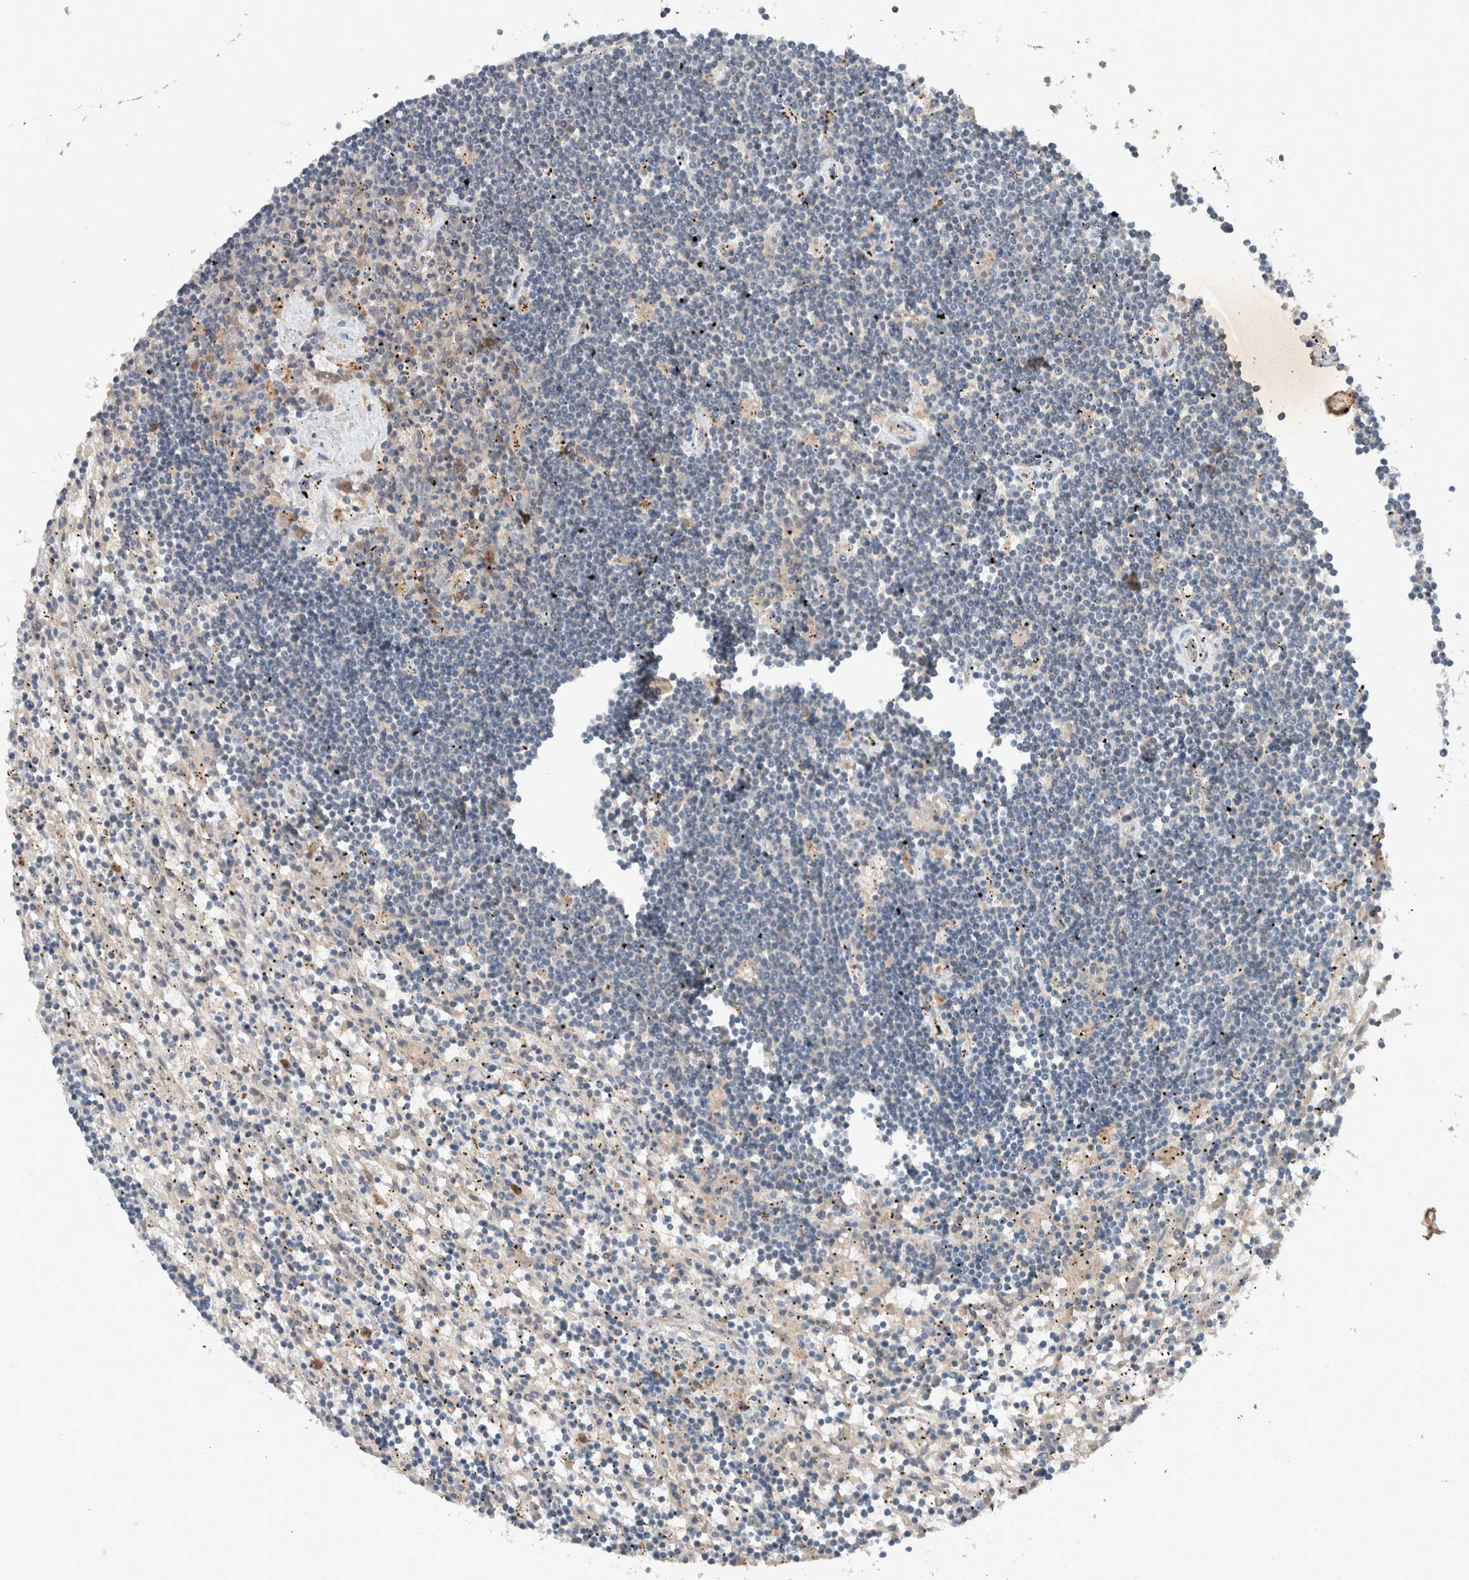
{"staining": {"intensity": "negative", "quantity": "none", "location": "none"}, "tissue": "lymphoma", "cell_type": "Tumor cells", "image_type": "cancer", "snomed": [{"axis": "morphology", "description": "Malignant lymphoma, non-Hodgkin's type, Low grade"}, {"axis": "topography", "description": "Spleen"}], "caption": "Human low-grade malignant lymphoma, non-Hodgkin's type stained for a protein using immunohistochemistry shows no positivity in tumor cells.", "gene": "UGCG", "patient": {"sex": "male", "age": 76}}